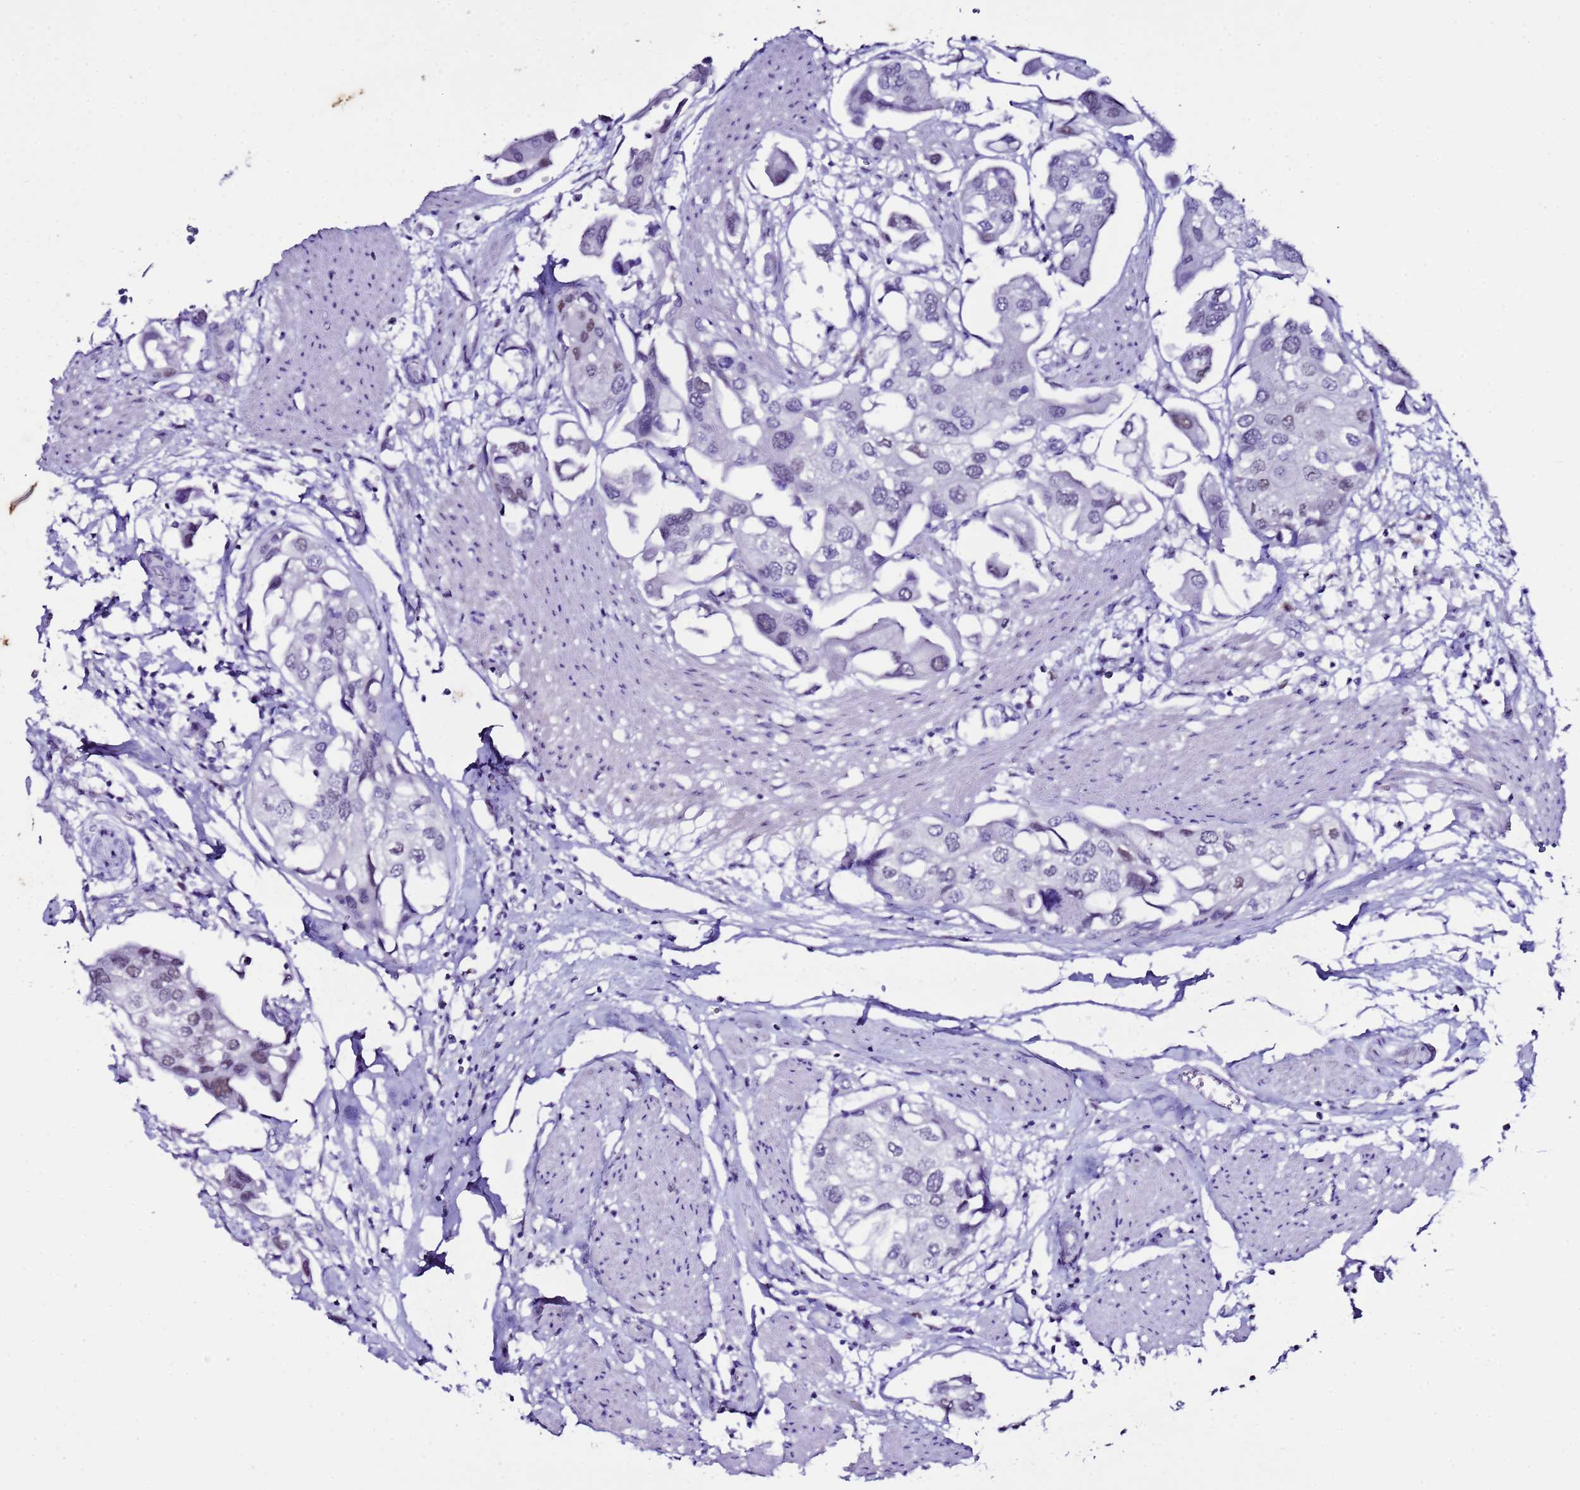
{"staining": {"intensity": "weak", "quantity": "<25%", "location": "nuclear"}, "tissue": "urothelial cancer", "cell_type": "Tumor cells", "image_type": "cancer", "snomed": [{"axis": "morphology", "description": "Urothelial carcinoma, High grade"}, {"axis": "topography", "description": "Urinary bladder"}], "caption": "Photomicrograph shows no protein staining in tumor cells of urothelial cancer tissue.", "gene": "BCL7A", "patient": {"sex": "male", "age": 64}}